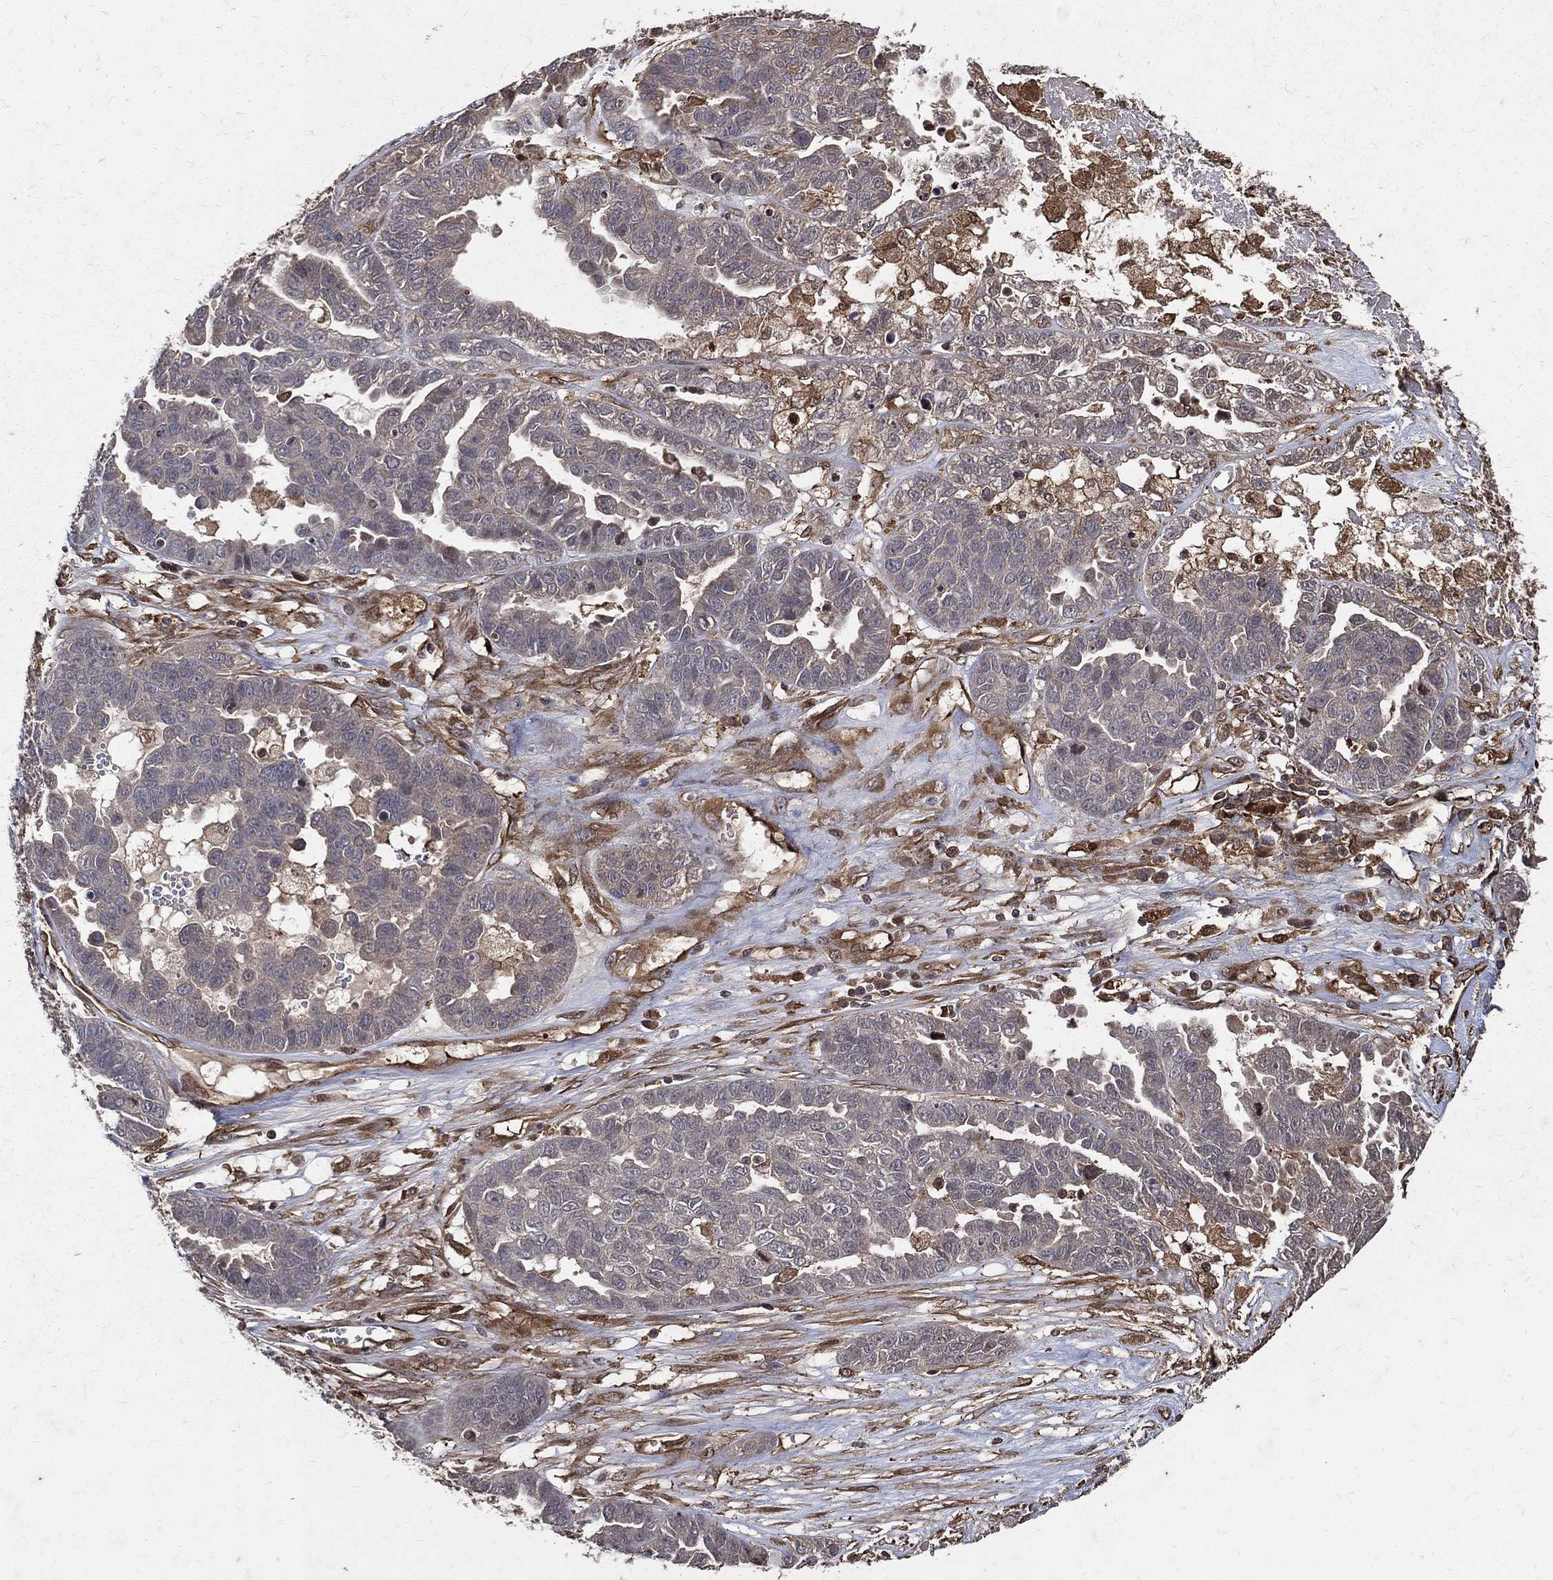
{"staining": {"intensity": "negative", "quantity": "none", "location": "none"}, "tissue": "ovarian cancer", "cell_type": "Tumor cells", "image_type": "cancer", "snomed": [{"axis": "morphology", "description": "Cystadenocarcinoma, serous, NOS"}, {"axis": "topography", "description": "Ovary"}], "caption": "Photomicrograph shows no protein positivity in tumor cells of ovarian serous cystadenocarcinoma tissue.", "gene": "DPYSL2", "patient": {"sex": "female", "age": 87}}